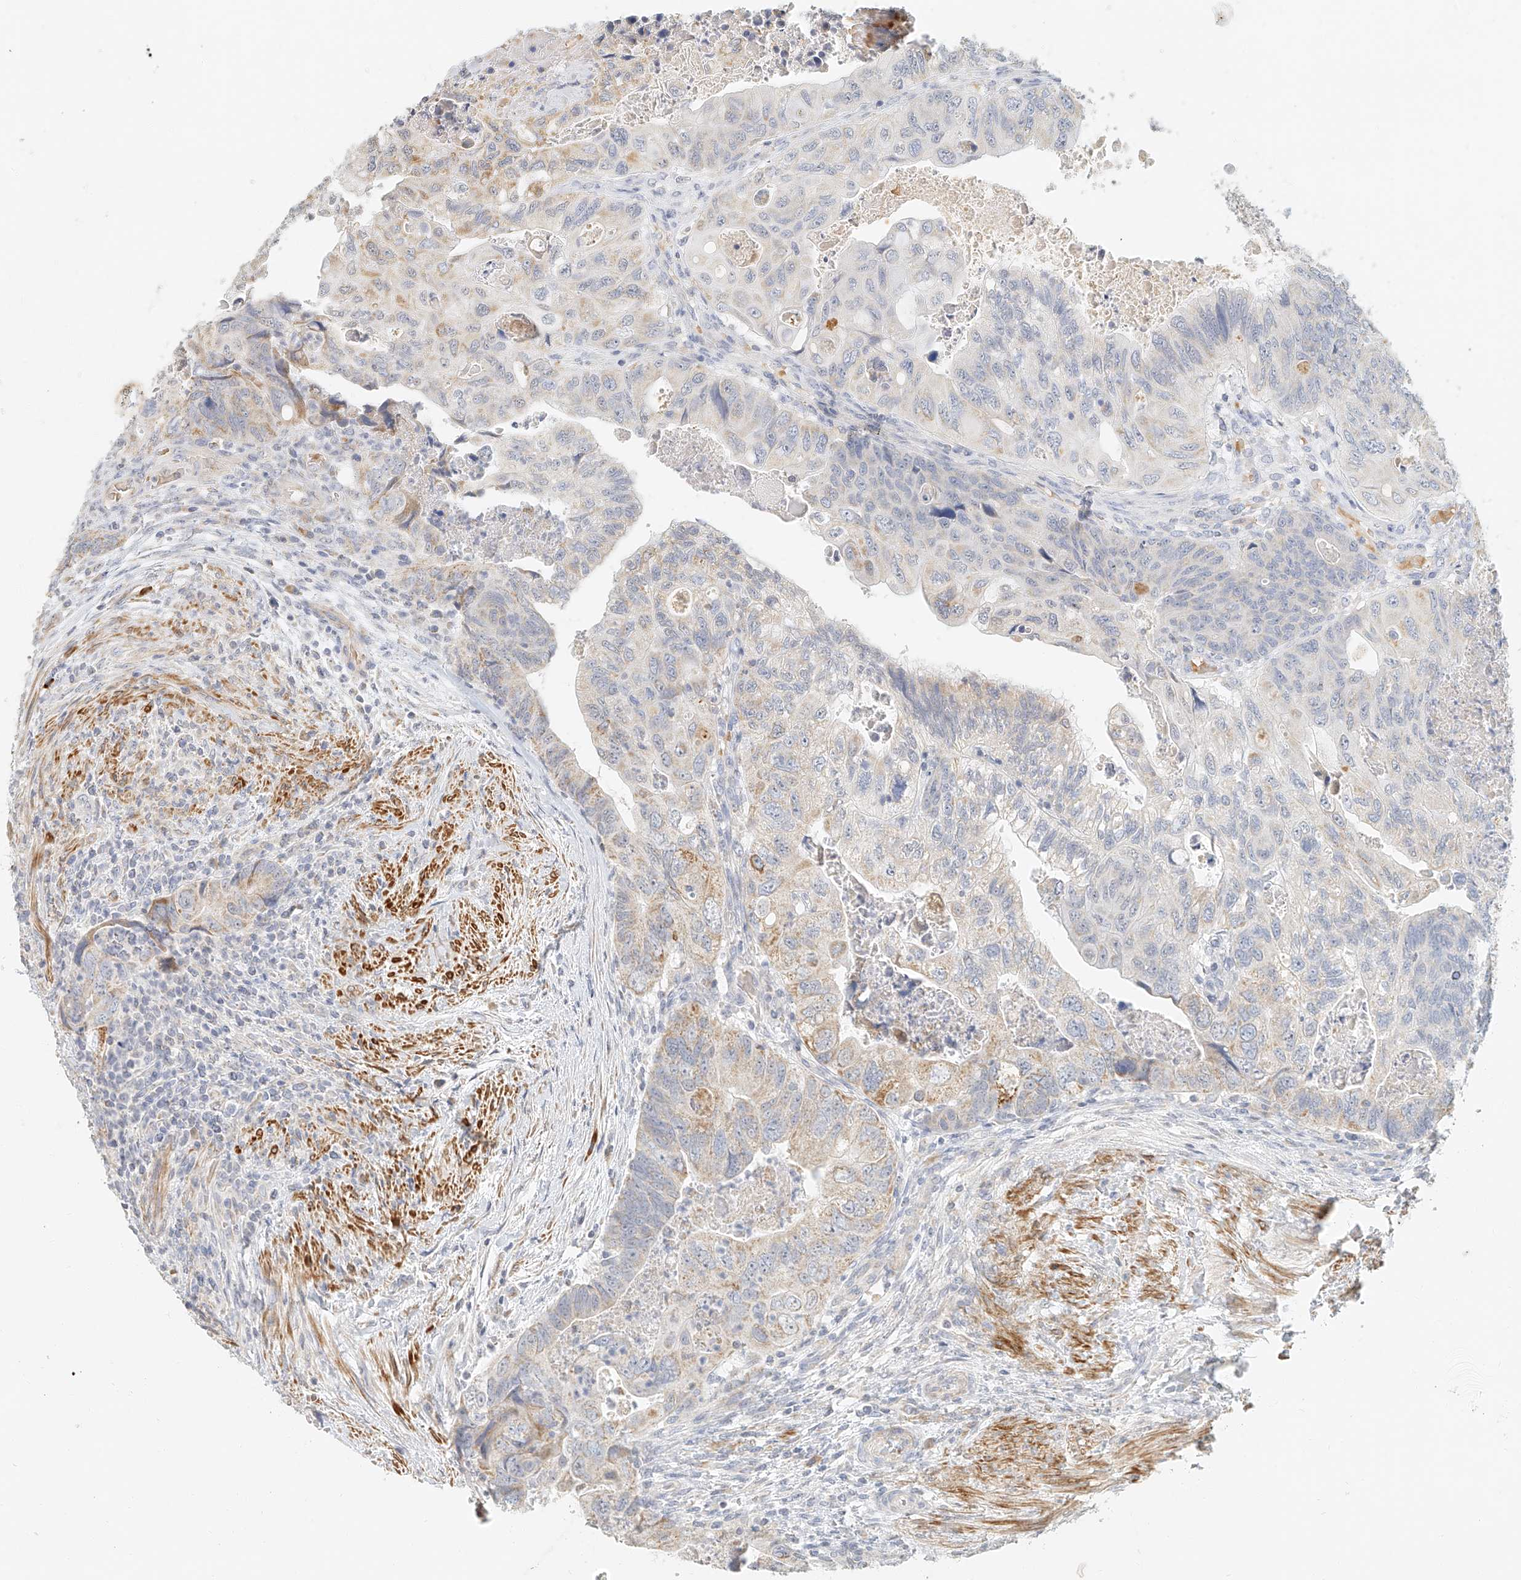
{"staining": {"intensity": "weak", "quantity": "<25%", "location": "cytoplasmic/membranous"}, "tissue": "colorectal cancer", "cell_type": "Tumor cells", "image_type": "cancer", "snomed": [{"axis": "morphology", "description": "Adenocarcinoma, NOS"}, {"axis": "topography", "description": "Rectum"}], "caption": "Immunohistochemistry (IHC) of colorectal adenocarcinoma reveals no expression in tumor cells.", "gene": "CXorf58", "patient": {"sex": "male", "age": 63}}